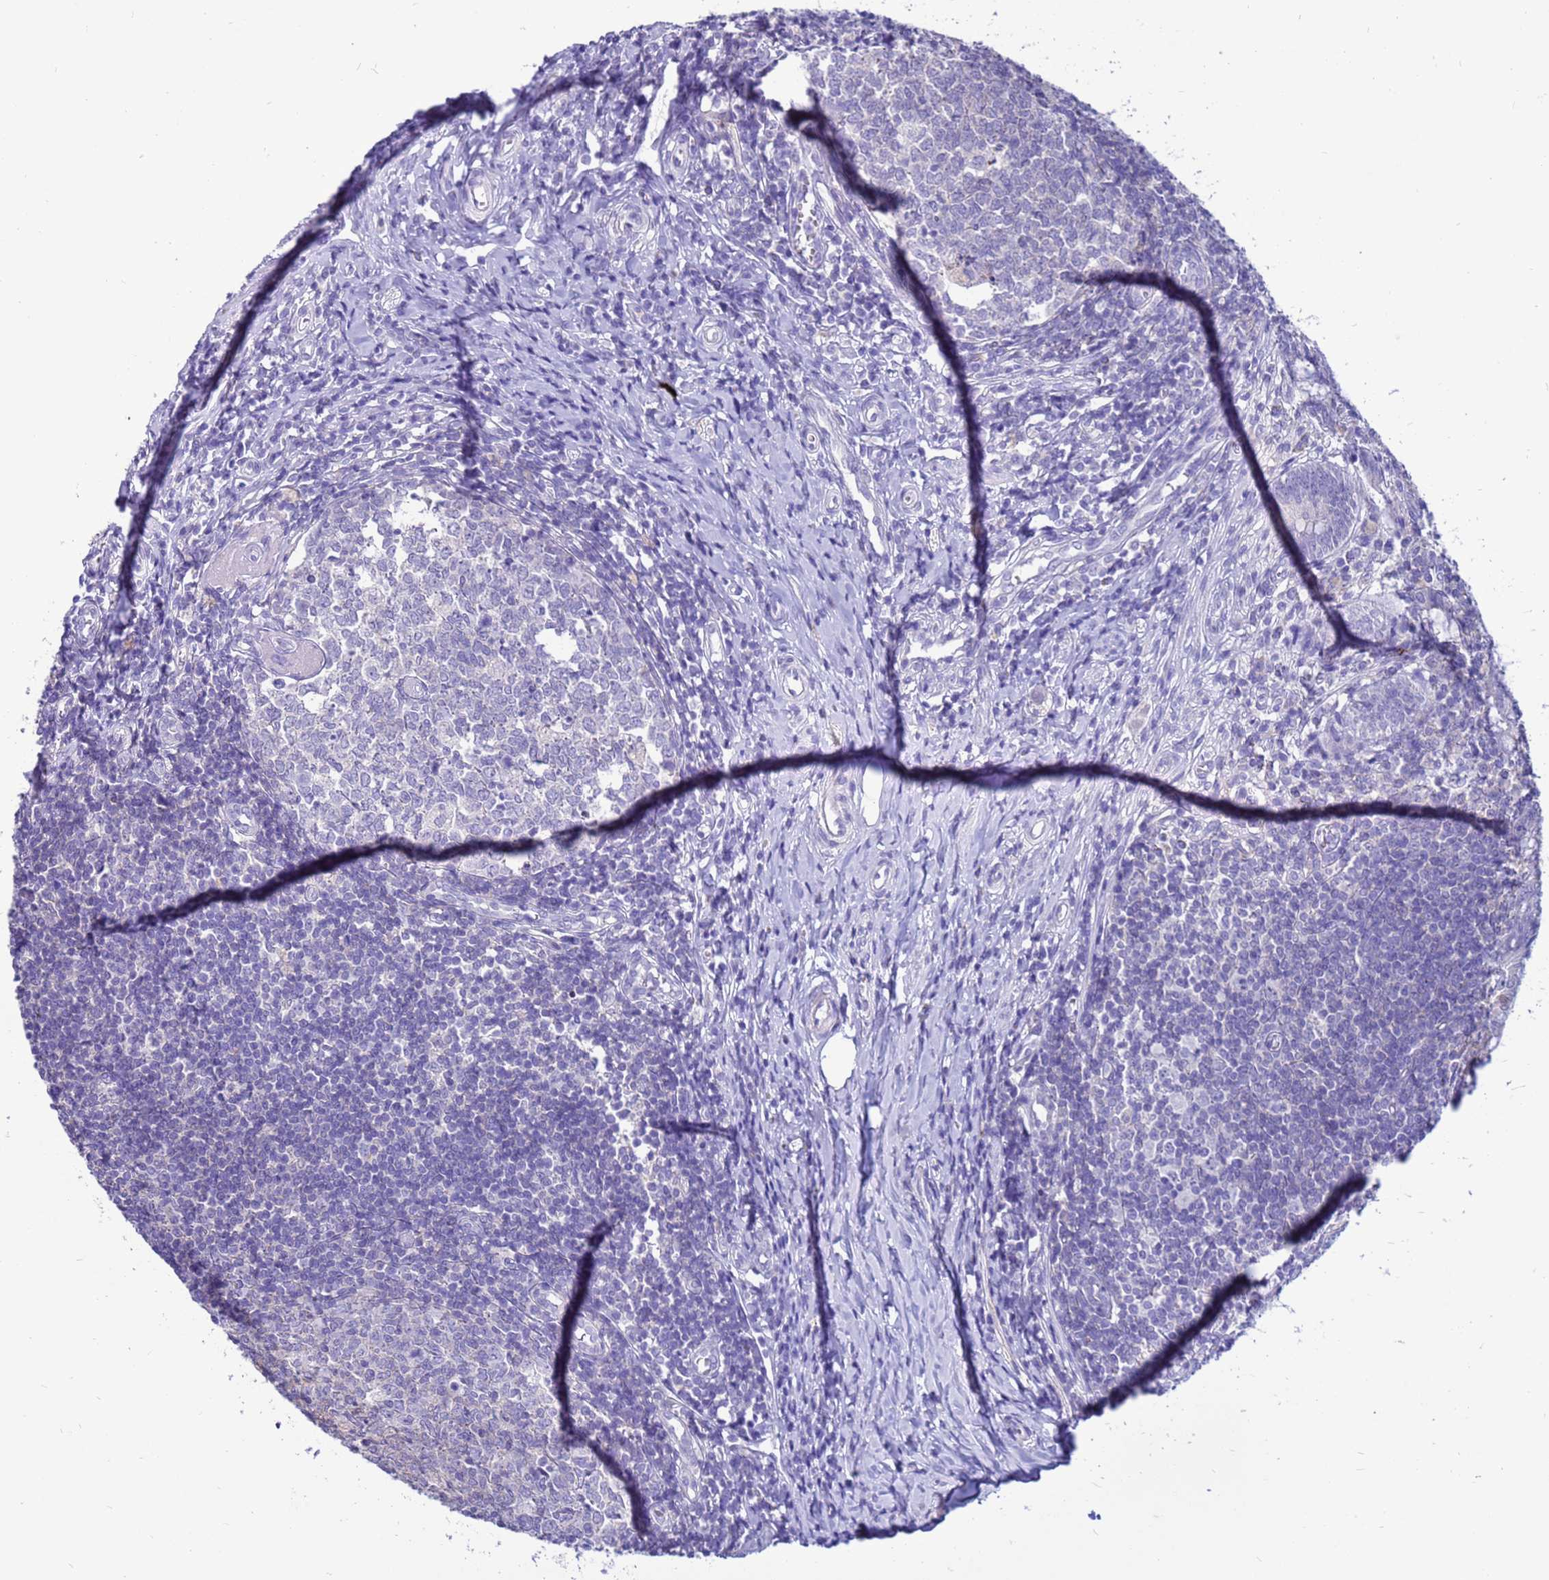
{"staining": {"intensity": "moderate", "quantity": "<25%", "location": "cytoplasmic/membranous"}, "tissue": "appendix", "cell_type": "Glandular cells", "image_type": "normal", "snomed": [{"axis": "morphology", "description": "Normal tissue, NOS"}, {"axis": "topography", "description": "Appendix"}], "caption": "Appendix was stained to show a protein in brown. There is low levels of moderate cytoplasmic/membranous positivity in about <25% of glandular cells. (brown staining indicates protein expression, while blue staining denotes nuclei).", "gene": "PDE10A", "patient": {"sex": "male", "age": 14}}